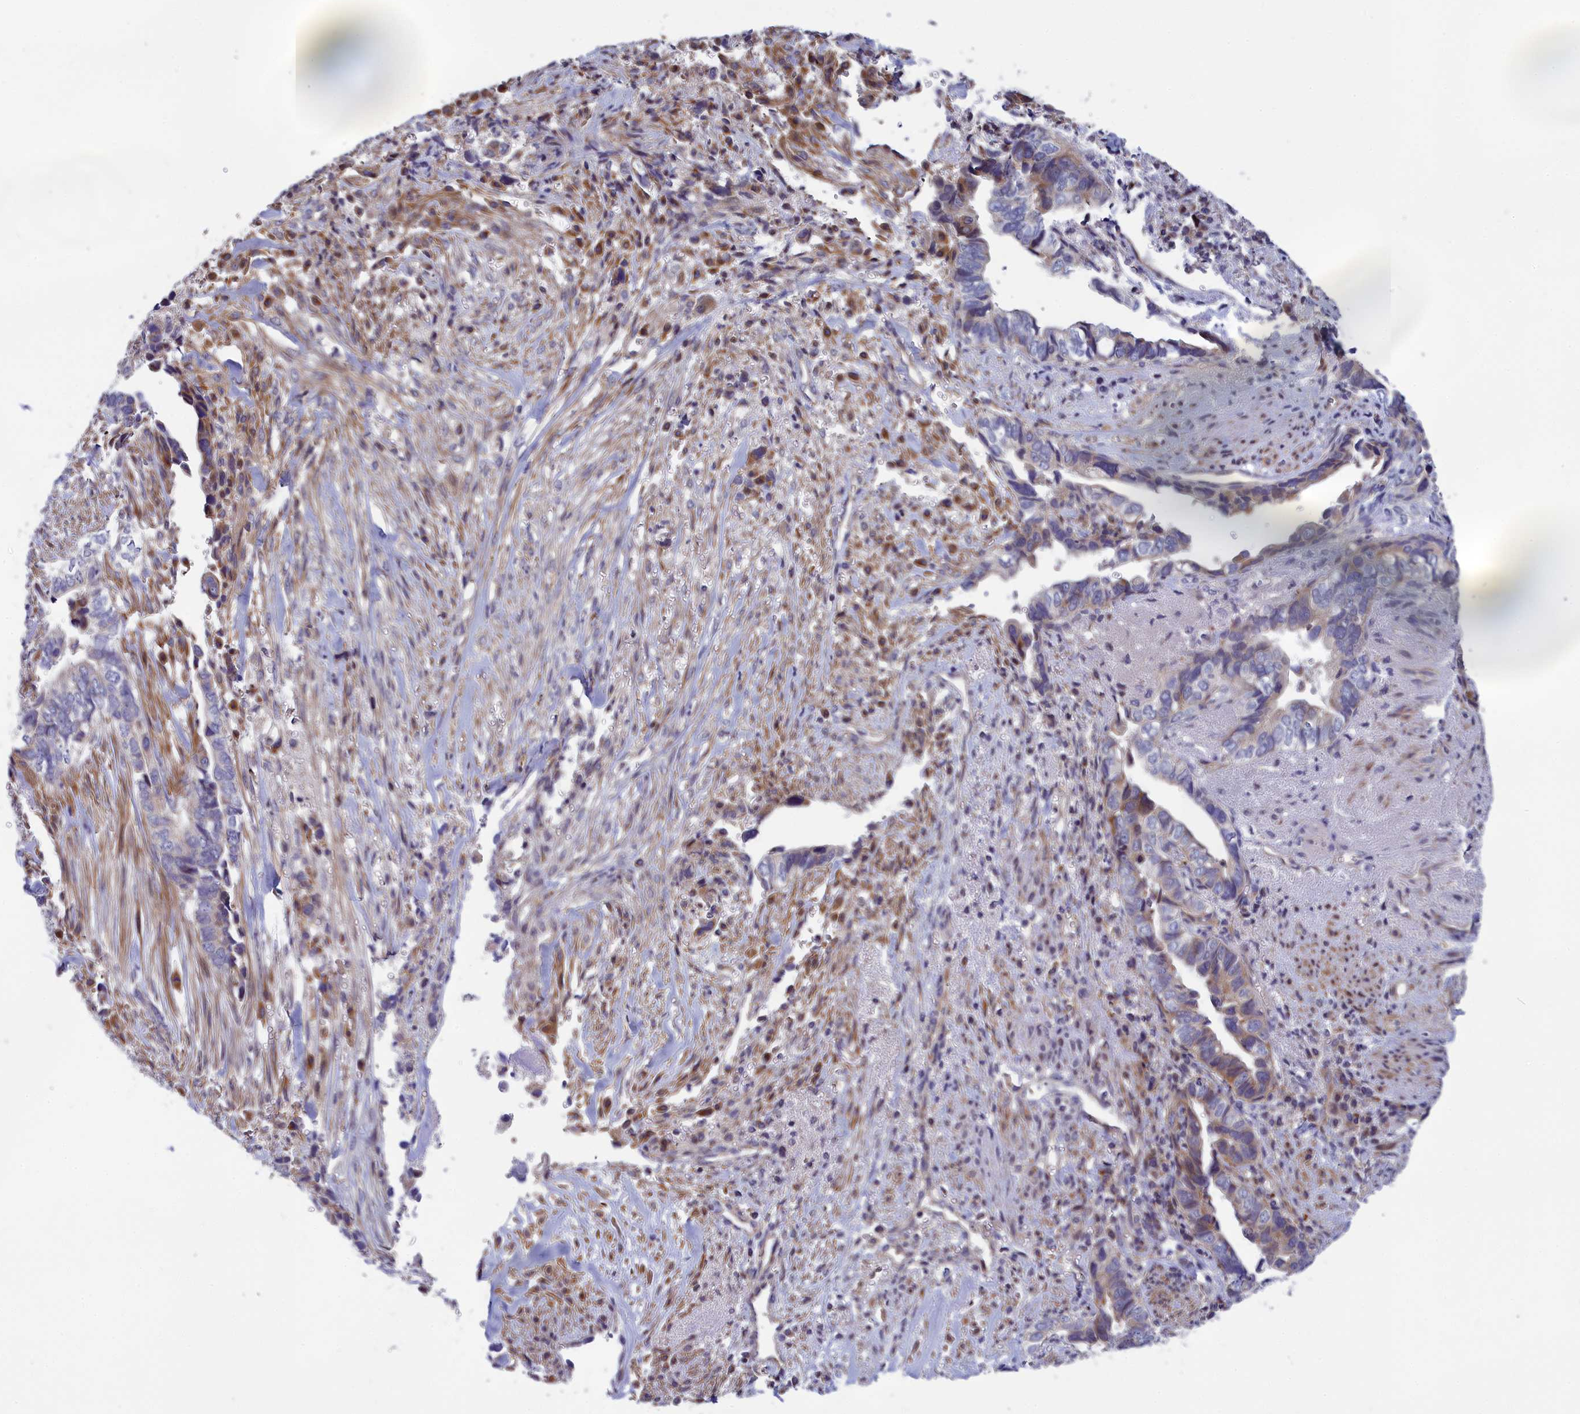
{"staining": {"intensity": "moderate", "quantity": "<25%", "location": "cytoplasmic/membranous"}, "tissue": "liver cancer", "cell_type": "Tumor cells", "image_type": "cancer", "snomed": [{"axis": "morphology", "description": "Cholangiocarcinoma"}, {"axis": "topography", "description": "Liver"}], "caption": "Protein staining displays moderate cytoplasmic/membranous staining in approximately <25% of tumor cells in liver cholangiocarcinoma.", "gene": "BLTP2", "patient": {"sex": "female", "age": 79}}